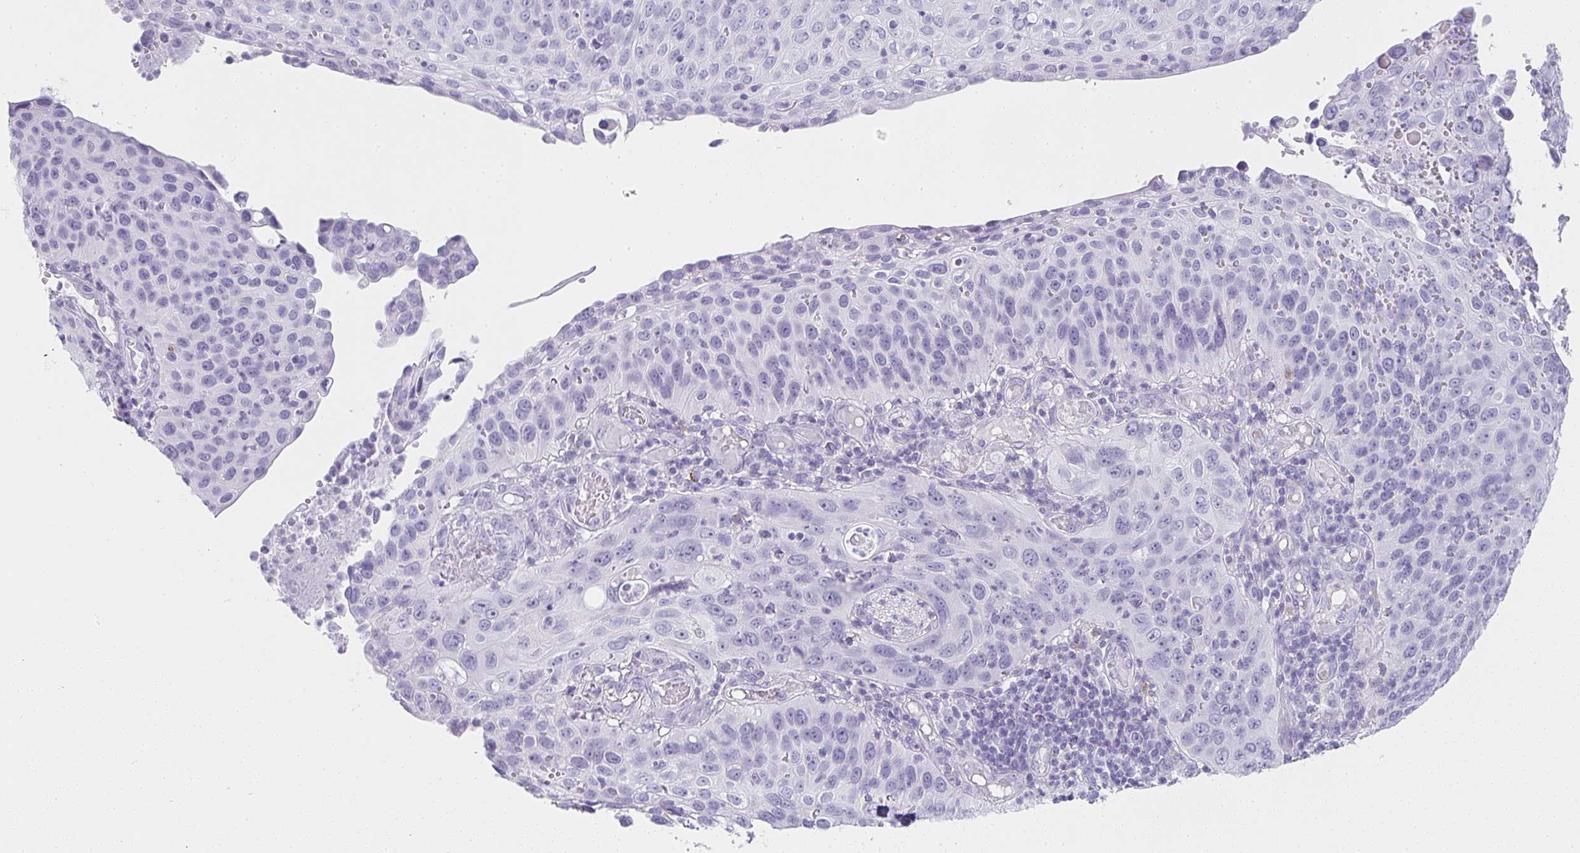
{"staining": {"intensity": "negative", "quantity": "none", "location": "none"}, "tissue": "cervical cancer", "cell_type": "Tumor cells", "image_type": "cancer", "snomed": [{"axis": "morphology", "description": "Squamous cell carcinoma, NOS"}, {"axis": "topography", "description": "Cervix"}], "caption": "DAB immunohistochemical staining of human cervical squamous cell carcinoma displays no significant staining in tumor cells. (Stains: DAB (3,3'-diaminobenzidine) immunohistochemistry (IHC) with hematoxylin counter stain, Microscopy: brightfield microscopy at high magnification).", "gene": "TPSD1", "patient": {"sex": "female", "age": 36}}